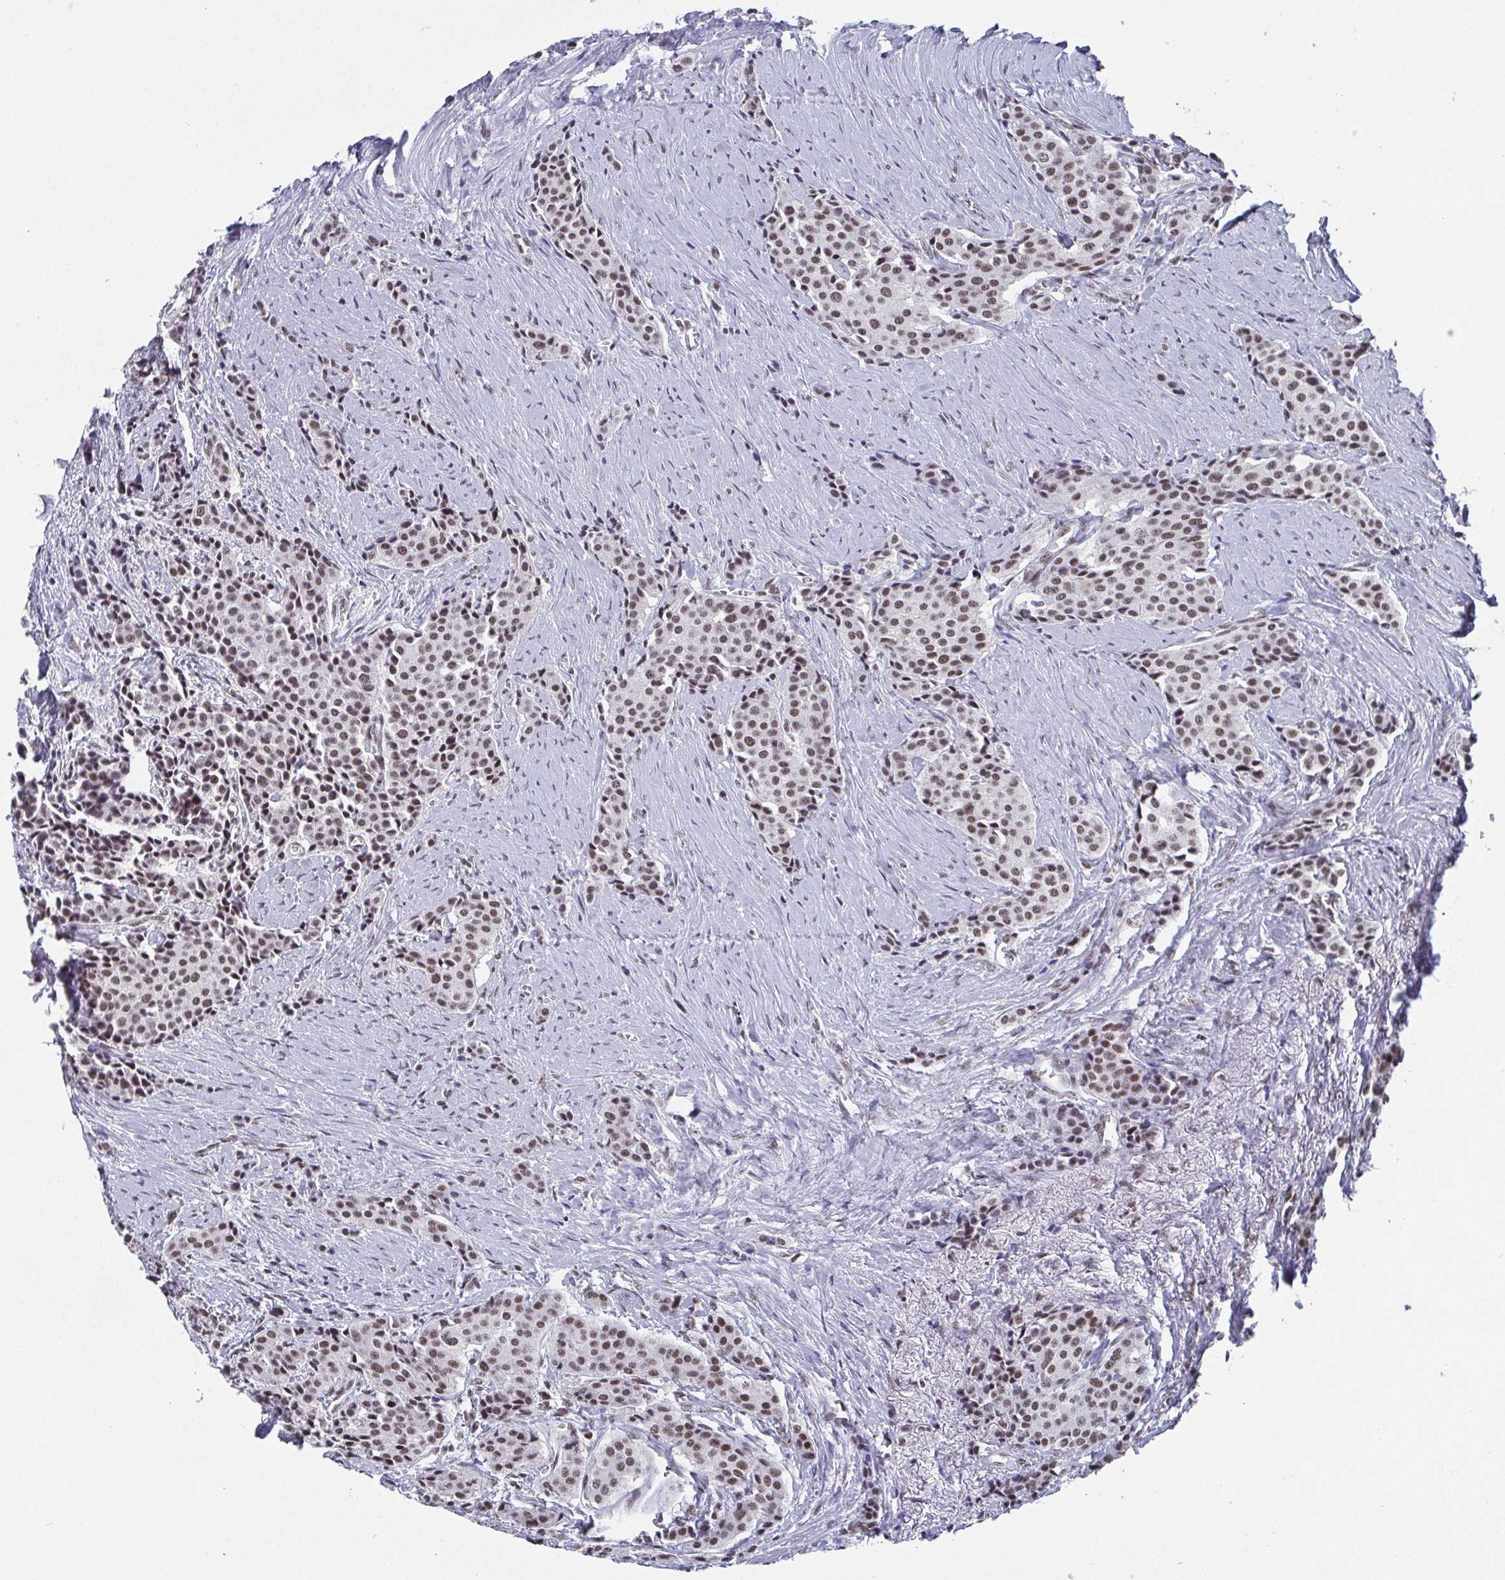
{"staining": {"intensity": "moderate", "quantity": ">75%", "location": "nuclear"}, "tissue": "carcinoid", "cell_type": "Tumor cells", "image_type": "cancer", "snomed": [{"axis": "morphology", "description": "Carcinoid, malignant, NOS"}, {"axis": "topography", "description": "Small intestine"}], "caption": "The immunohistochemical stain labels moderate nuclear expression in tumor cells of malignant carcinoid tissue.", "gene": "CTCF", "patient": {"sex": "male", "age": 73}}